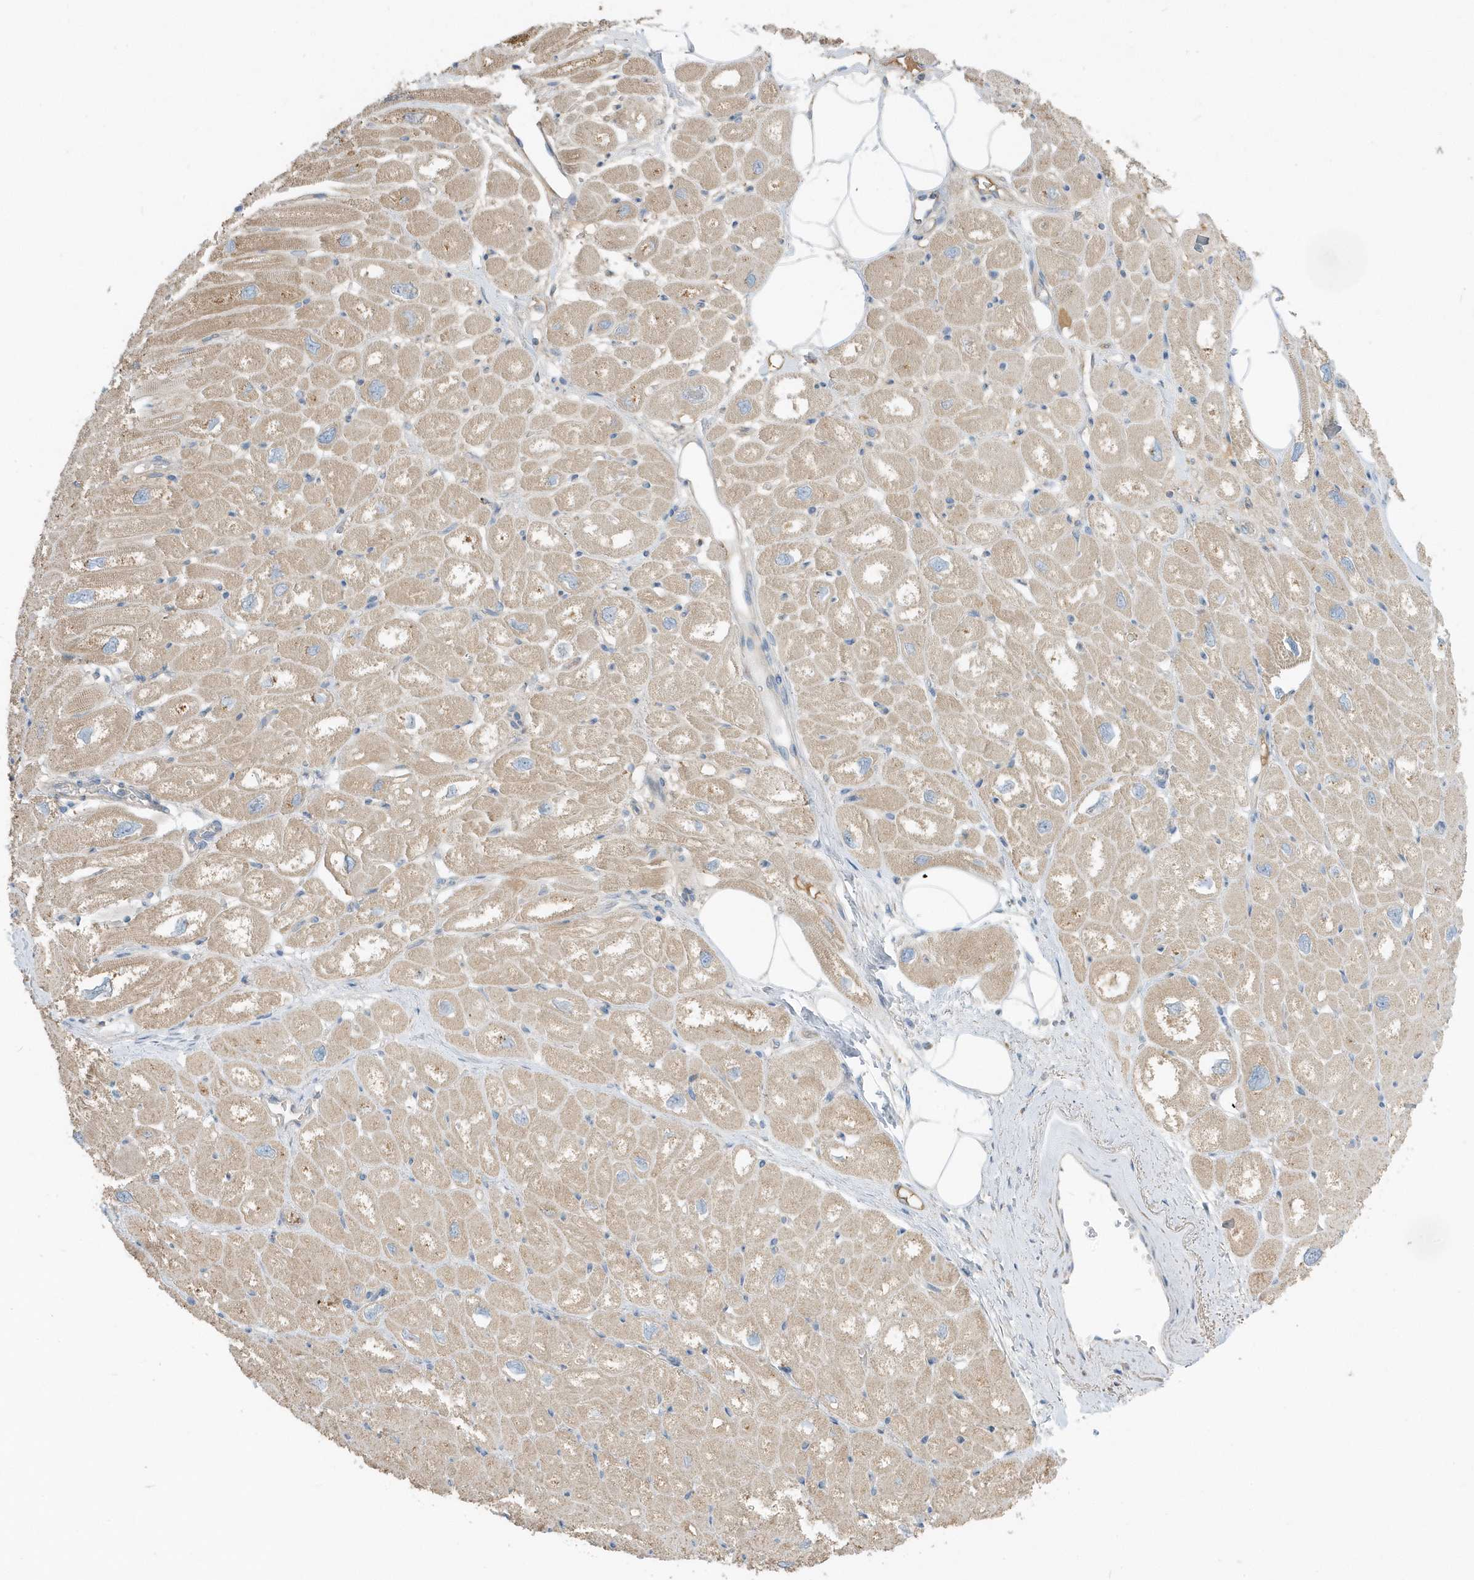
{"staining": {"intensity": "weak", "quantity": "25%-75%", "location": "cytoplasmic/membranous"}, "tissue": "heart muscle", "cell_type": "Cardiomyocytes", "image_type": "normal", "snomed": [{"axis": "morphology", "description": "Normal tissue, NOS"}, {"axis": "topography", "description": "Heart"}], "caption": "IHC of benign human heart muscle demonstrates low levels of weak cytoplasmic/membranous staining in approximately 25%-75% of cardiomyocytes. (DAB = brown stain, brightfield microscopy at high magnification).", "gene": "USP53", "patient": {"sex": "male", "age": 50}}